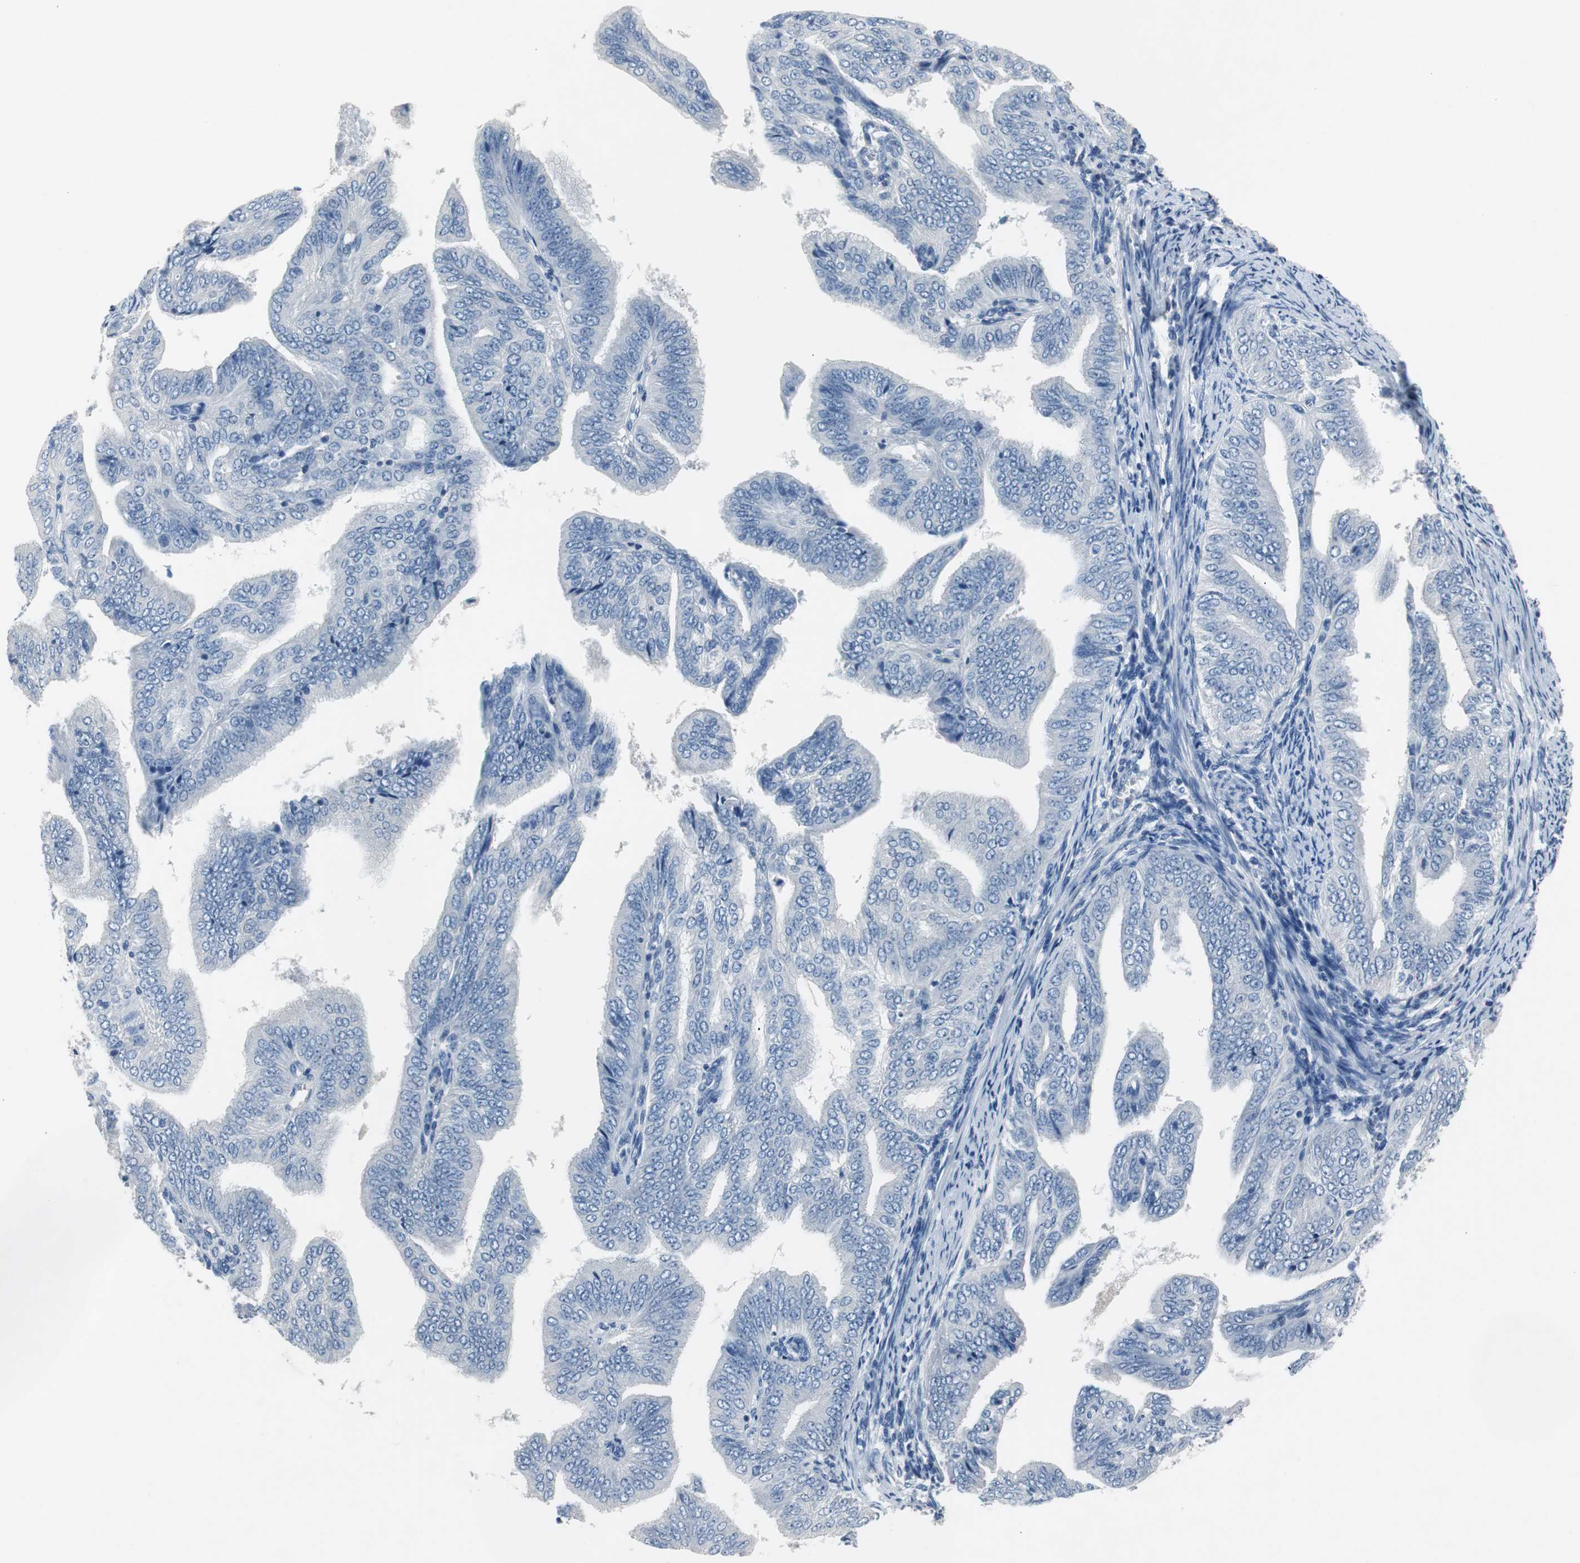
{"staining": {"intensity": "negative", "quantity": "none", "location": "none"}, "tissue": "endometrial cancer", "cell_type": "Tumor cells", "image_type": "cancer", "snomed": [{"axis": "morphology", "description": "Adenocarcinoma, NOS"}, {"axis": "topography", "description": "Endometrium"}], "caption": "DAB (3,3'-diaminobenzidine) immunohistochemical staining of human endometrial cancer (adenocarcinoma) shows no significant expression in tumor cells.", "gene": "LRP2", "patient": {"sex": "female", "age": 58}}